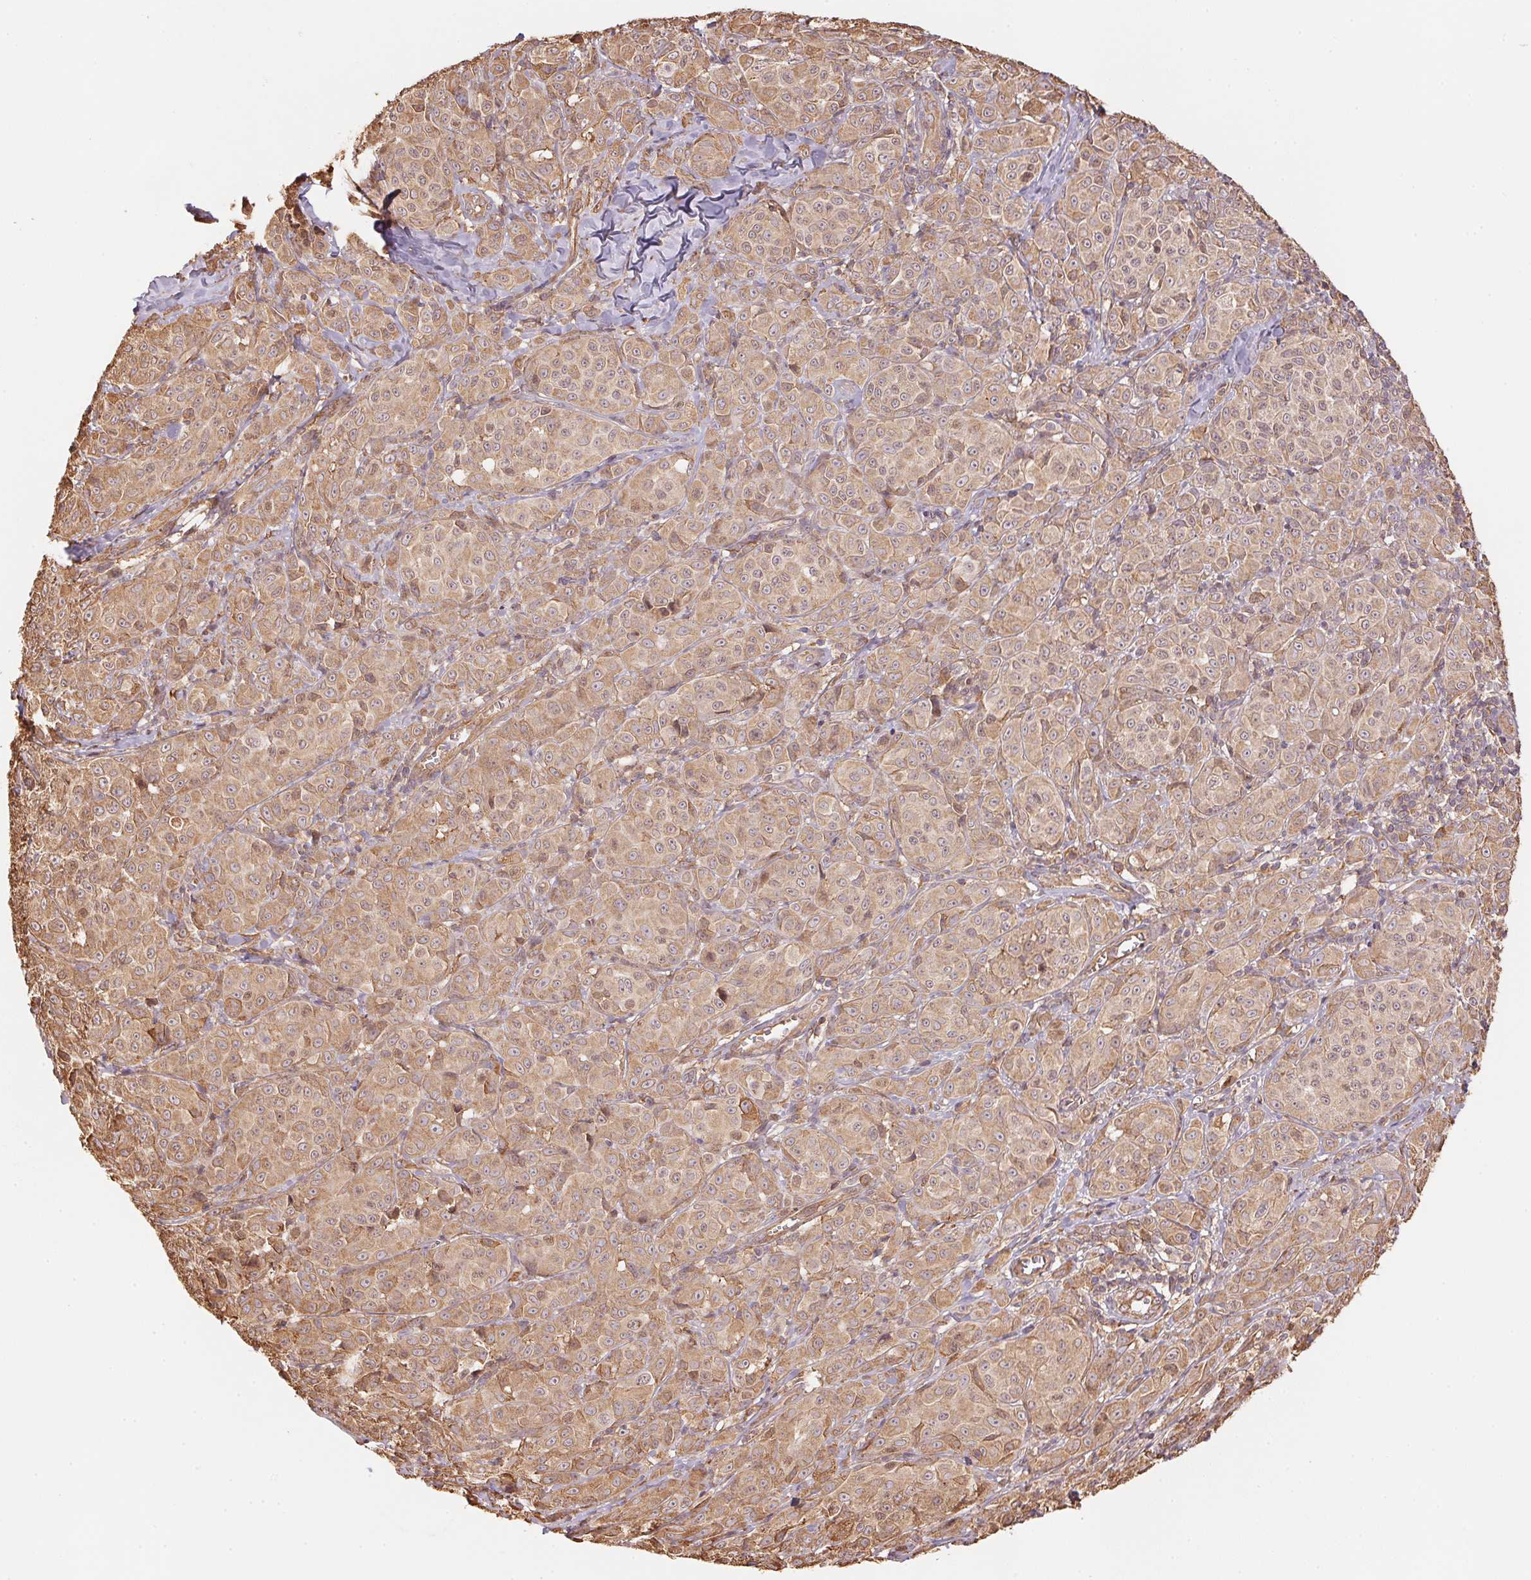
{"staining": {"intensity": "weak", "quantity": ">75%", "location": "cytoplasmic/membranous"}, "tissue": "melanoma", "cell_type": "Tumor cells", "image_type": "cancer", "snomed": [{"axis": "morphology", "description": "Malignant melanoma, NOS"}, {"axis": "topography", "description": "Skin"}], "caption": "This is a photomicrograph of immunohistochemistry (IHC) staining of malignant melanoma, which shows weak positivity in the cytoplasmic/membranous of tumor cells.", "gene": "C6orf163", "patient": {"sex": "male", "age": 89}}